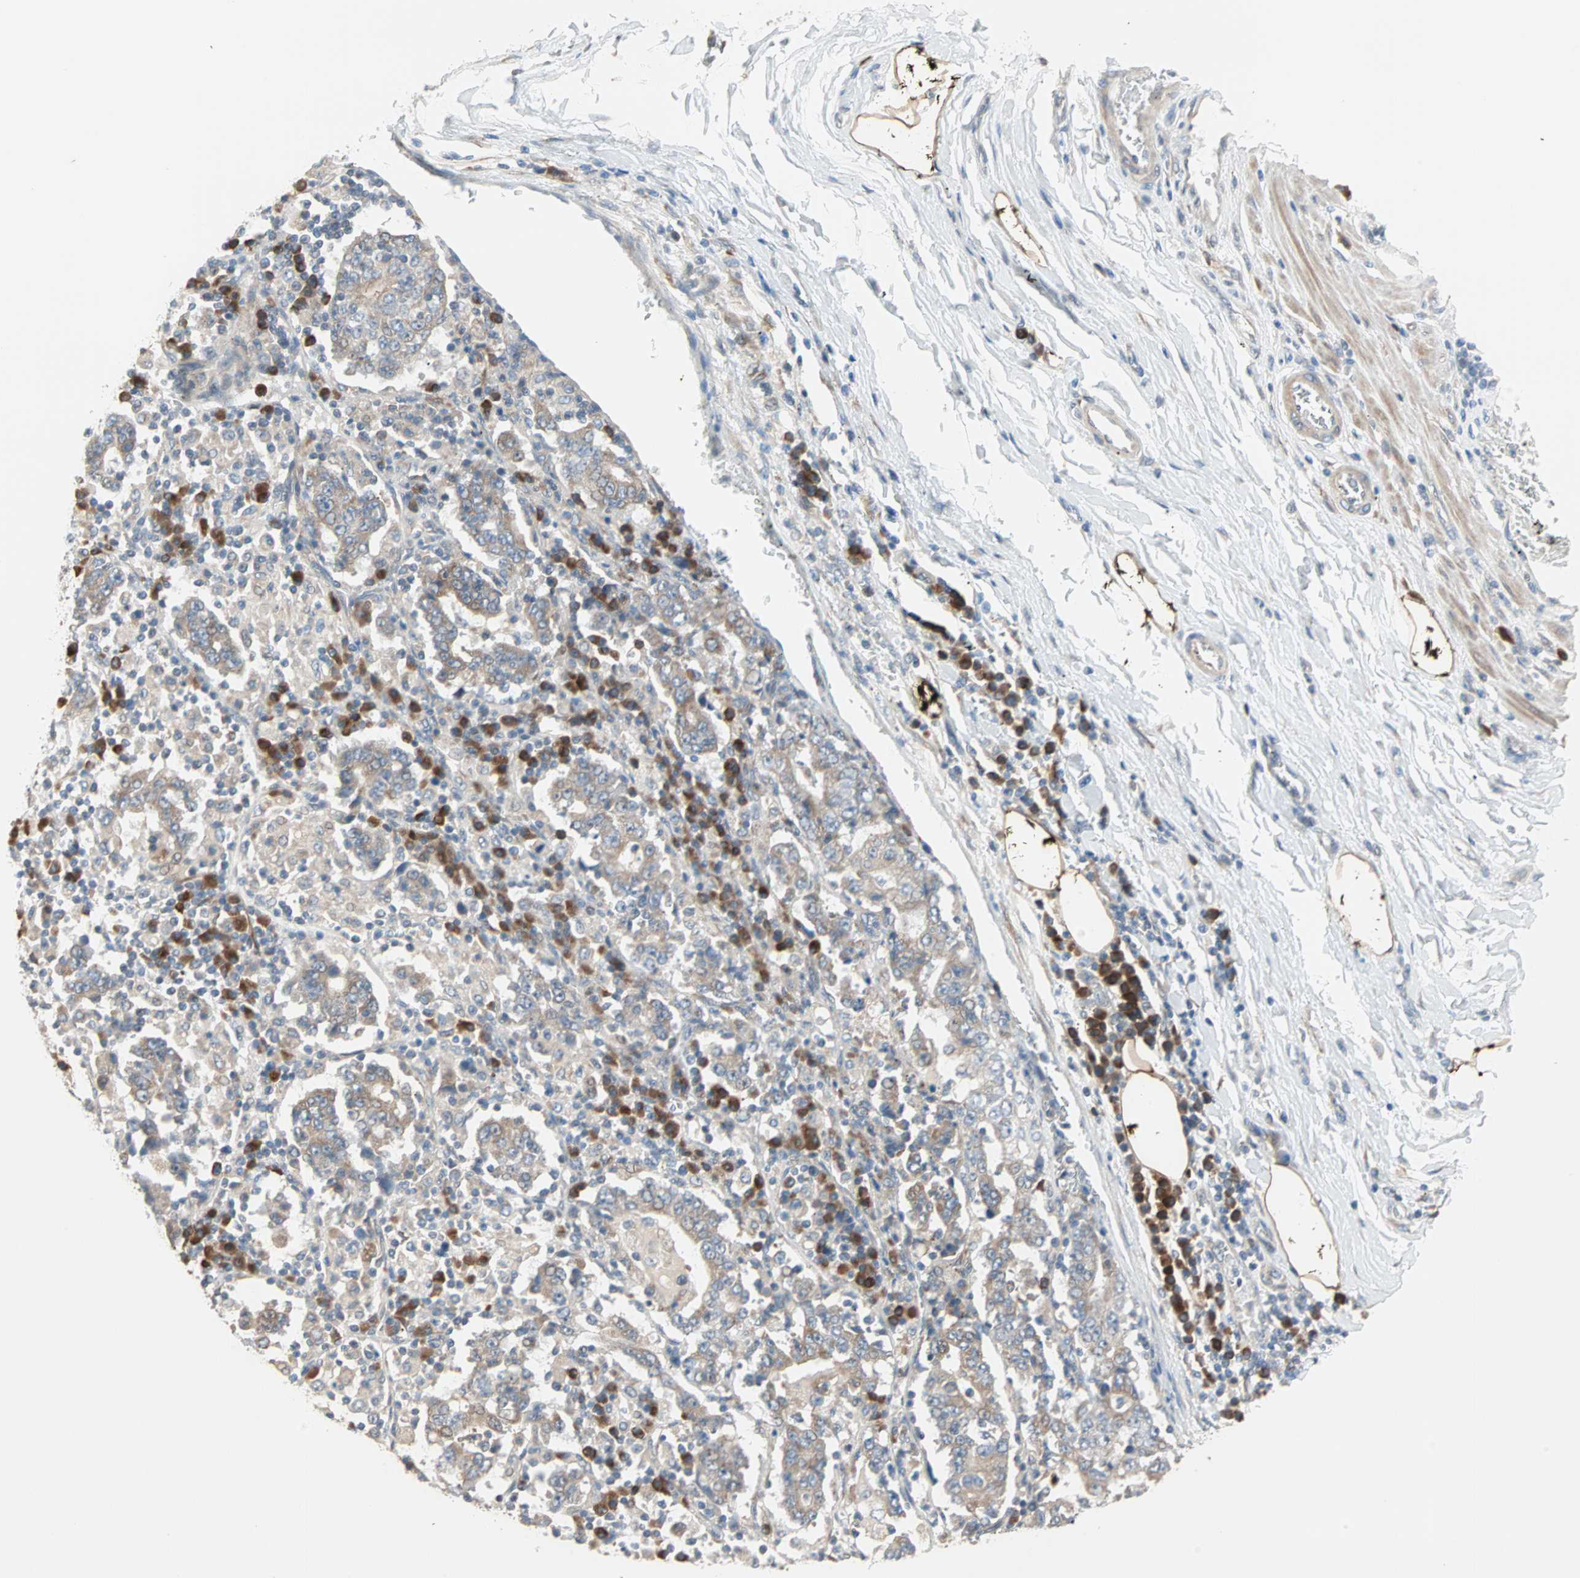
{"staining": {"intensity": "moderate", "quantity": ">75%", "location": "cytoplasmic/membranous"}, "tissue": "stomach cancer", "cell_type": "Tumor cells", "image_type": "cancer", "snomed": [{"axis": "morphology", "description": "Normal tissue, NOS"}, {"axis": "morphology", "description": "Adenocarcinoma, NOS"}, {"axis": "topography", "description": "Stomach, upper"}, {"axis": "topography", "description": "Stomach"}], "caption": "Stomach cancer (adenocarcinoma) stained with a protein marker displays moderate staining in tumor cells.", "gene": "SAR1A", "patient": {"sex": "male", "age": 59}}